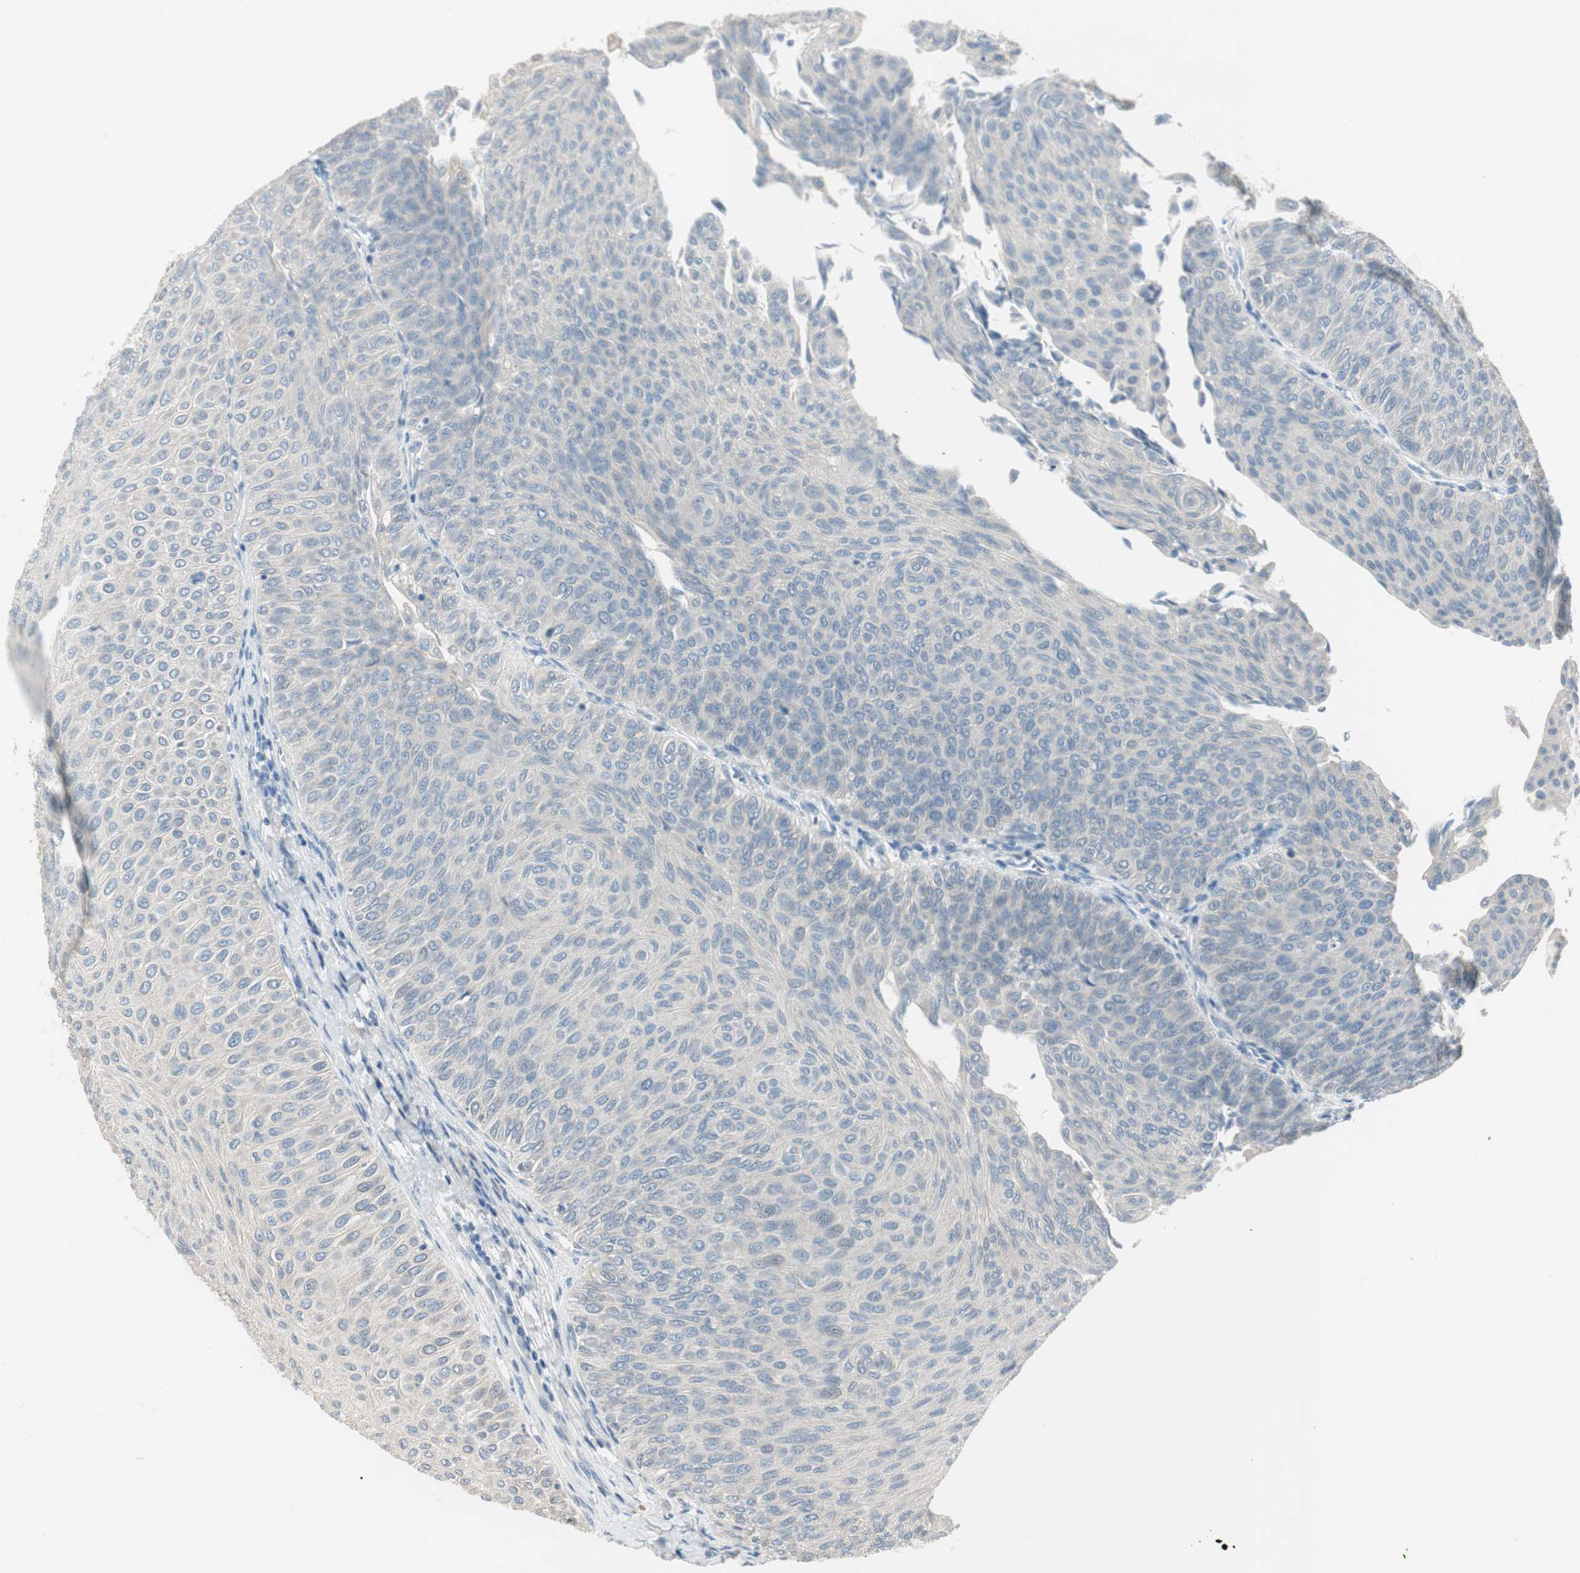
{"staining": {"intensity": "negative", "quantity": "none", "location": "none"}, "tissue": "urothelial cancer", "cell_type": "Tumor cells", "image_type": "cancer", "snomed": [{"axis": "morphology", "description": "Urothelial carcinoma, Low grade"}, {"axis": "topography", "description": "Urinary bladder"}], "caption": "Histopathology image shows no significant protein staining in tumor cells of urothelial cancer.", "gene": "SPINK4", "patient": {"sex": "male", "age": 78}}